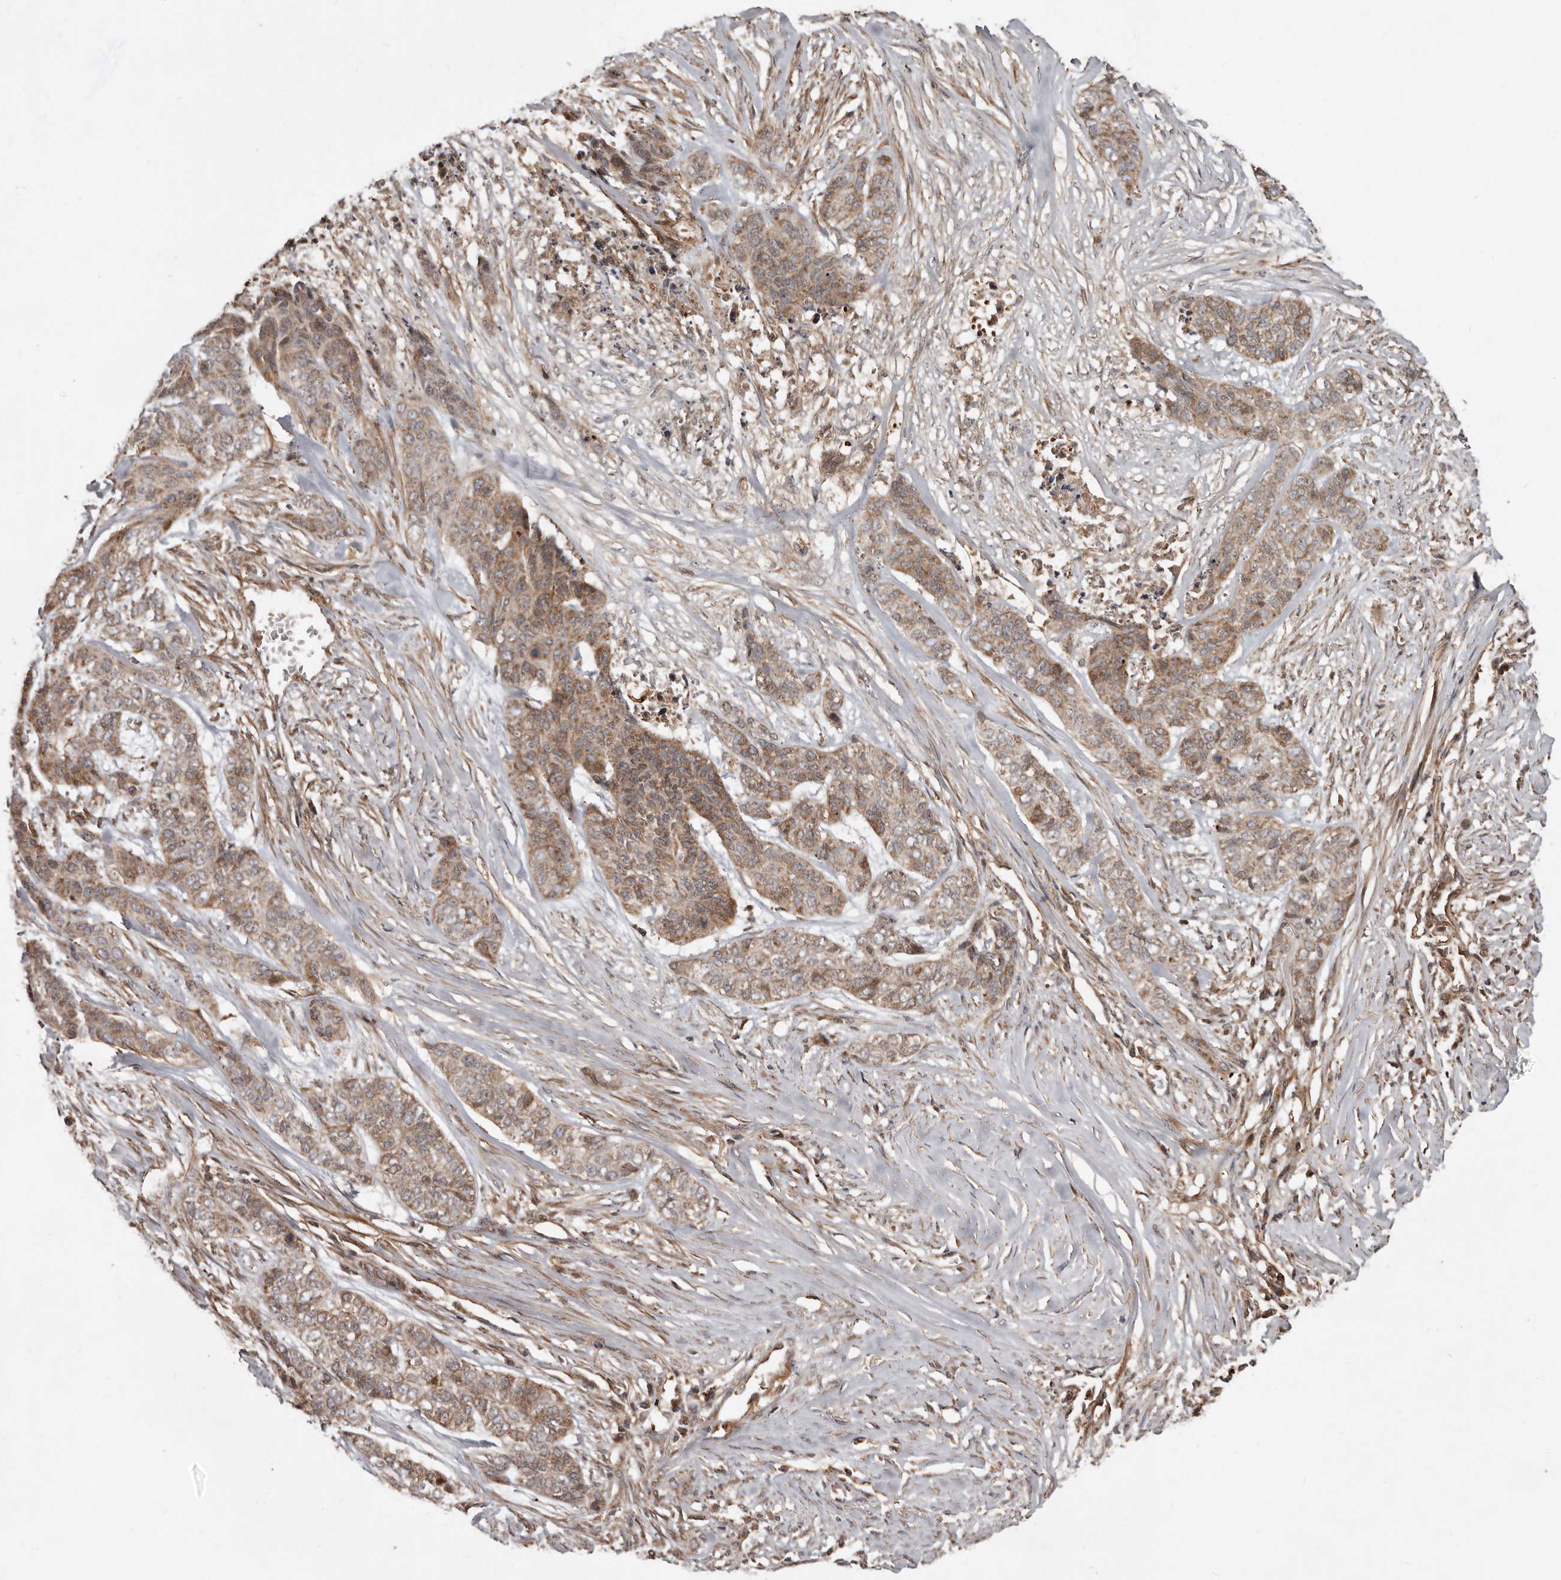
{"staining": {"intensity": "moderate", "quantity": ">75%", "location": "cytoplasmic/membranous"}, "tissue": "skin cancer", "cell_type": "Tumor cells", "image_type": "cancer", "snomed": [{"axis": "morphology", "description": "Basal cell carcinoma"}, {"axis": "topography", "description": "Skin"}], "caption": "An IHC histopathology image of tumor tissue is shown. Protein staining in brown labels moderate cytoplasmic/membranous positivity in skin basal cell carcinoma within tumor cells. (DAB (3,3'-diaminobenzidine) IHC with brightfield microscopy, high magnification).", "gene": "STK36", "patient": {"sex": "female", "age": 64}}